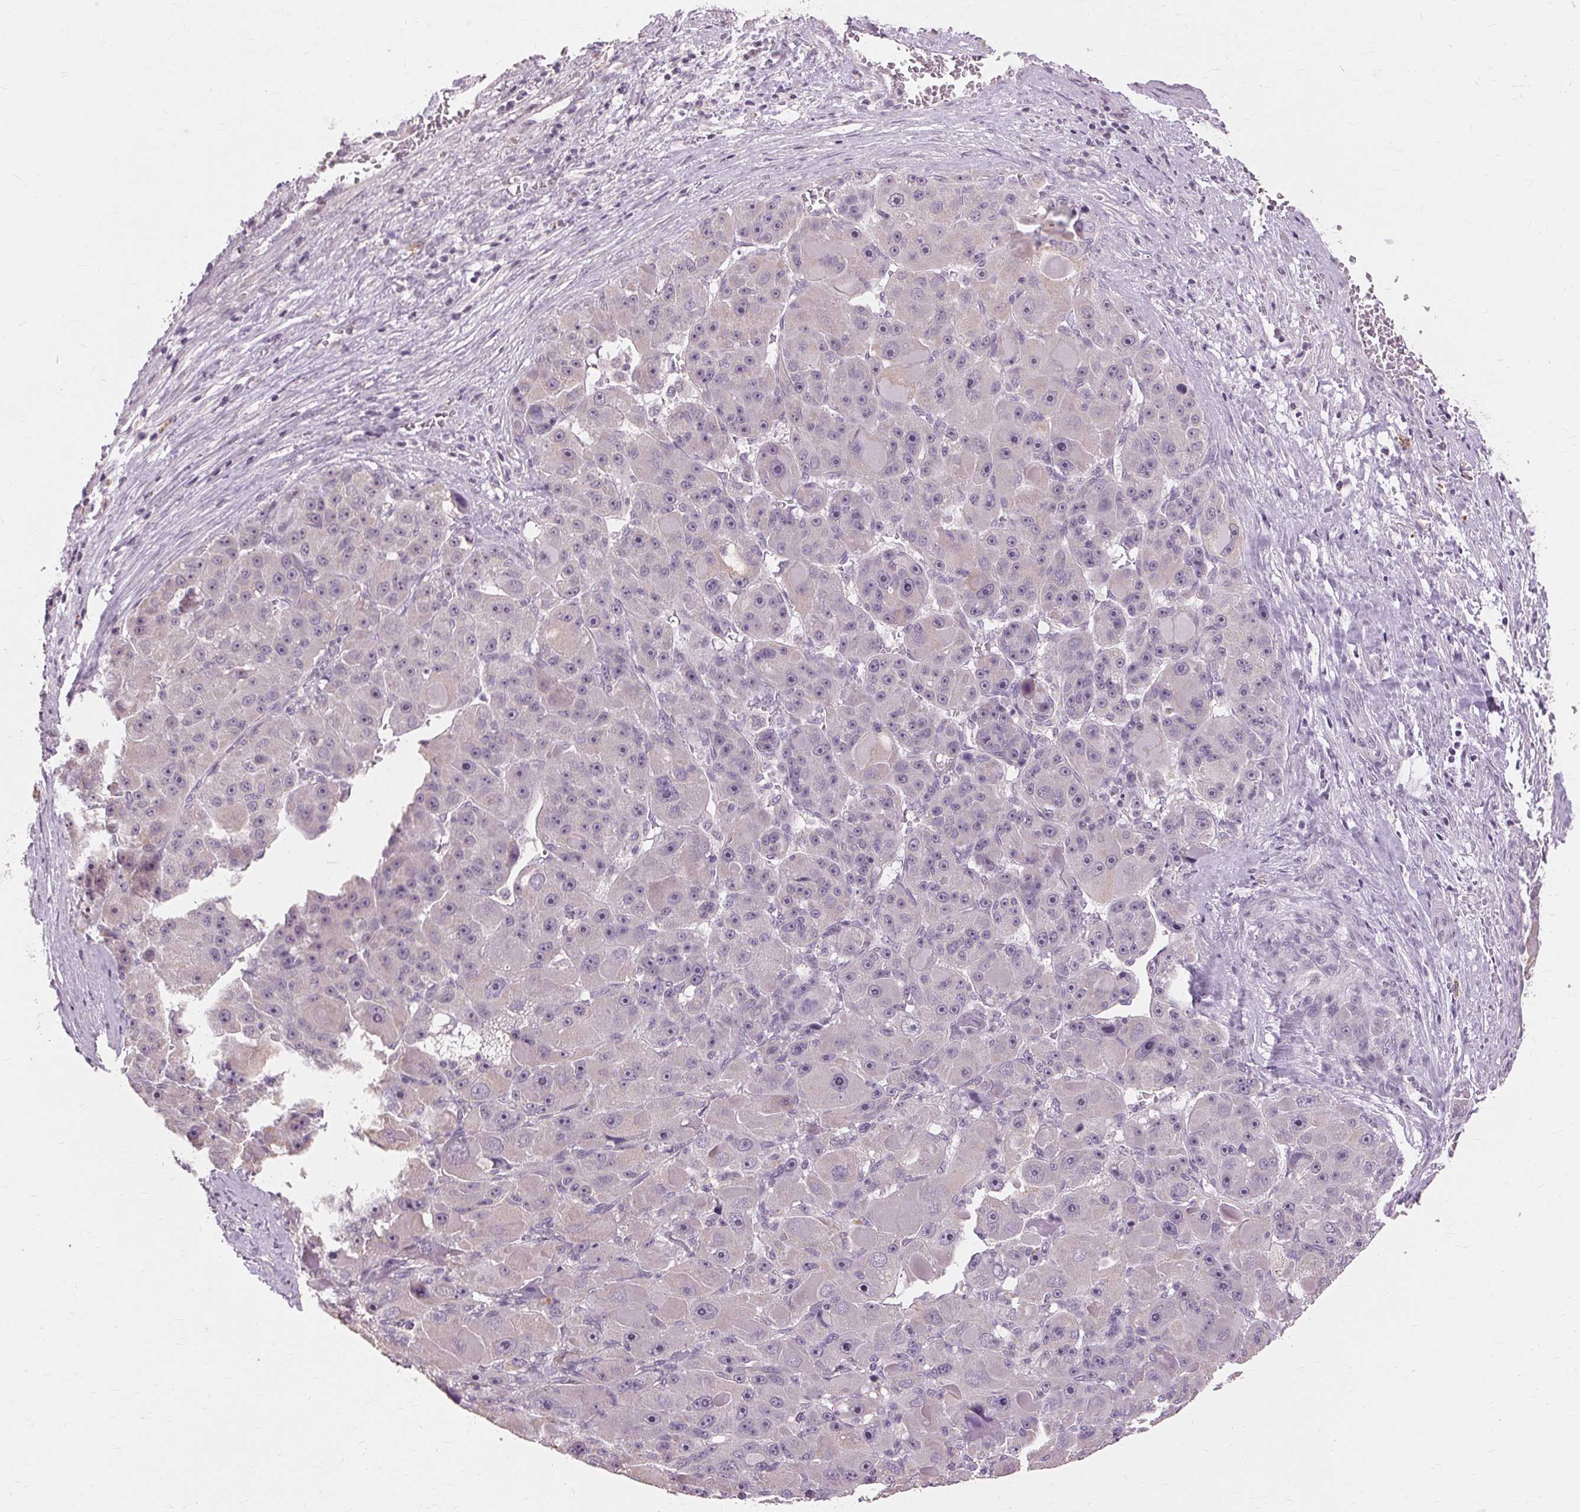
{"staining": {"intensity": "negative", "quantity": "none", "location": "none"}, "tissue": "liver cancer", "cell_type": "Tumor cells", "image_type": "cancer", "snomed": [{"axis": "morphology", "description": "Carcinoma, Hepatocellular, NOS"}, {"axis": "topography", "description": "Liver"}], "caption": "There is no significant staining in tumor cells of hepatocellular carcinoma (liver).", "gene": "SIGLEC6", "patient": {"sex": "male", "age": 76}}